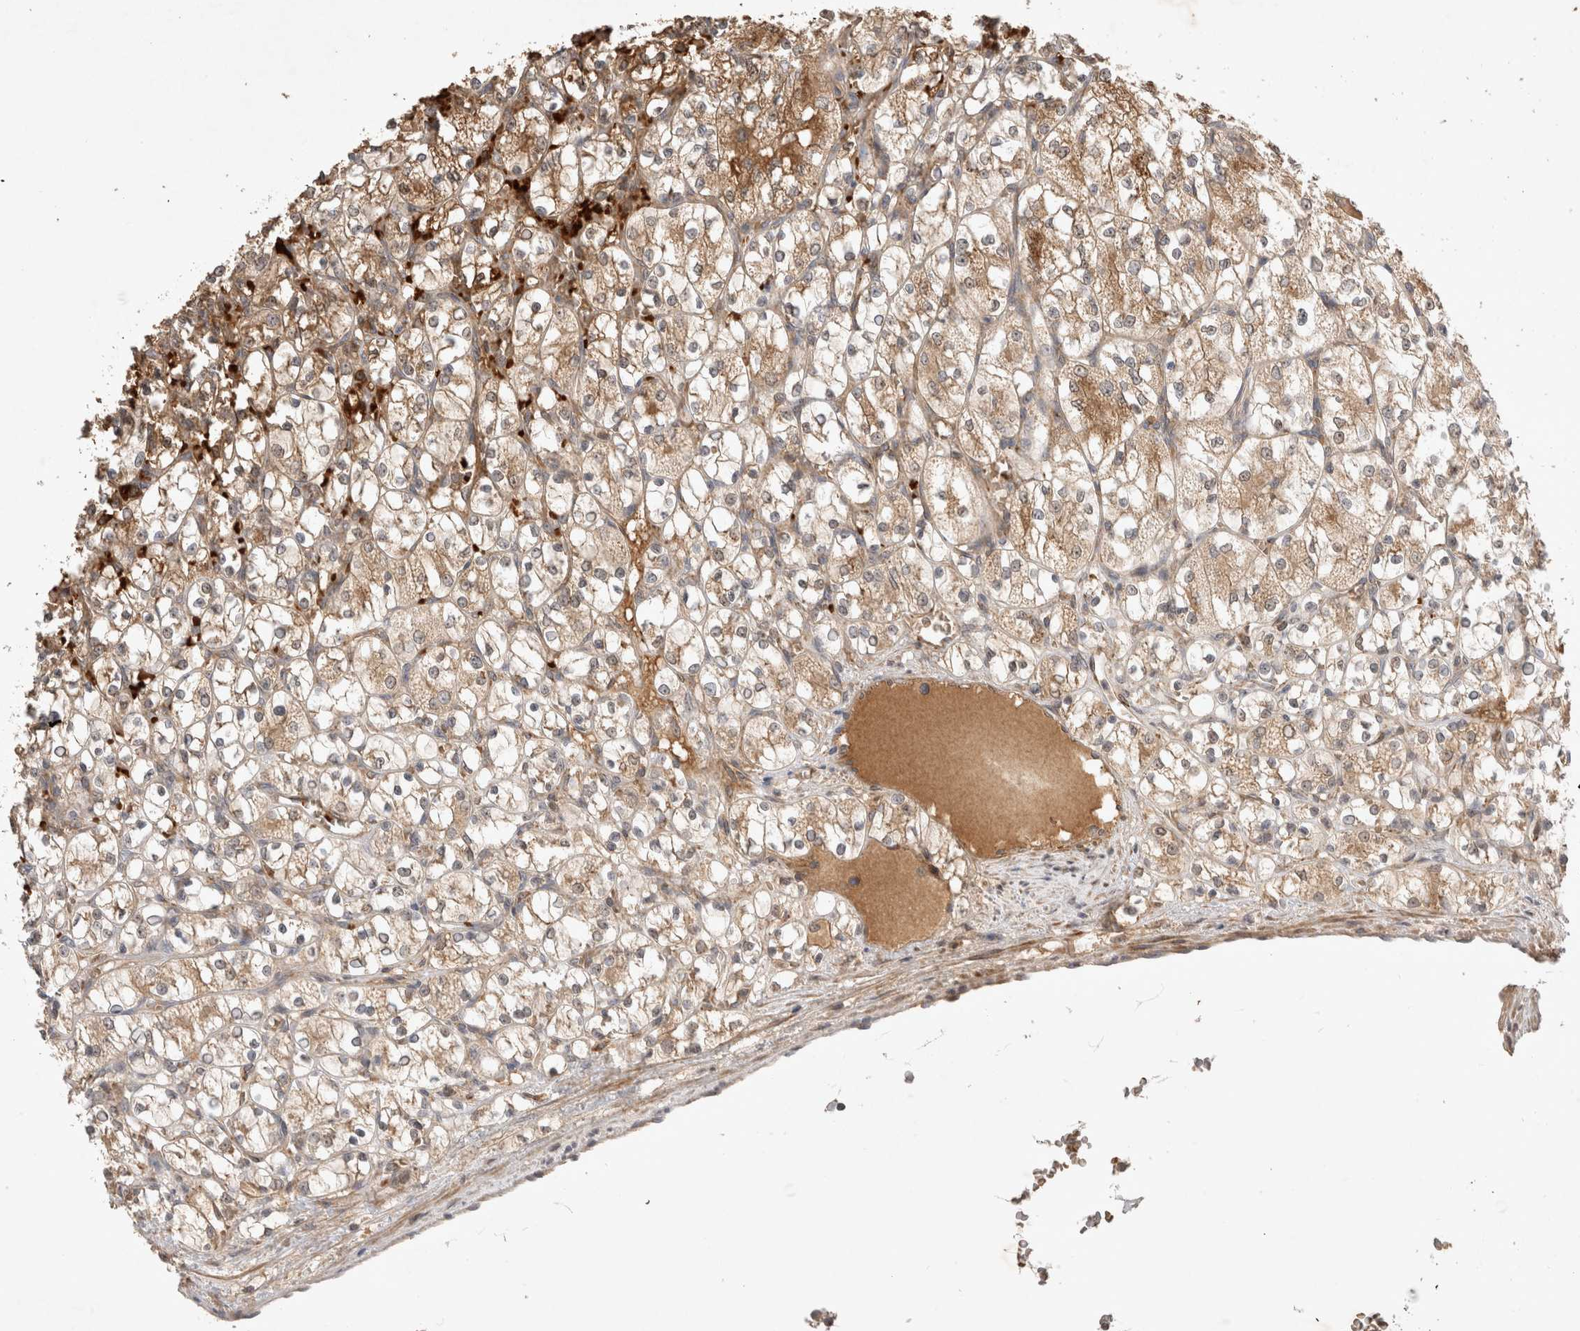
{"staining": {"intensity": "moderate", "quantity": ">75%", "location": "cytoplasmic/membranous"}, "tissue": "renal cancer", "cell_type": "Tumor cells", "image_type": "cancer", "snomed": [{"axis": "morphology", "description": "Adenocarcinoma, NOS"}, {"axis": "topography", "description": "Kidney"}], "caption": "Immunohistochemistry (DAB (3,3'-diaminobenzidine)) staining of renal cancer displays moderate cytoplasmic/membranous protein expression in about >75% of tumor cells.", "gene": "FAM221A", "patient": {"sex": "female", "age": 69}}